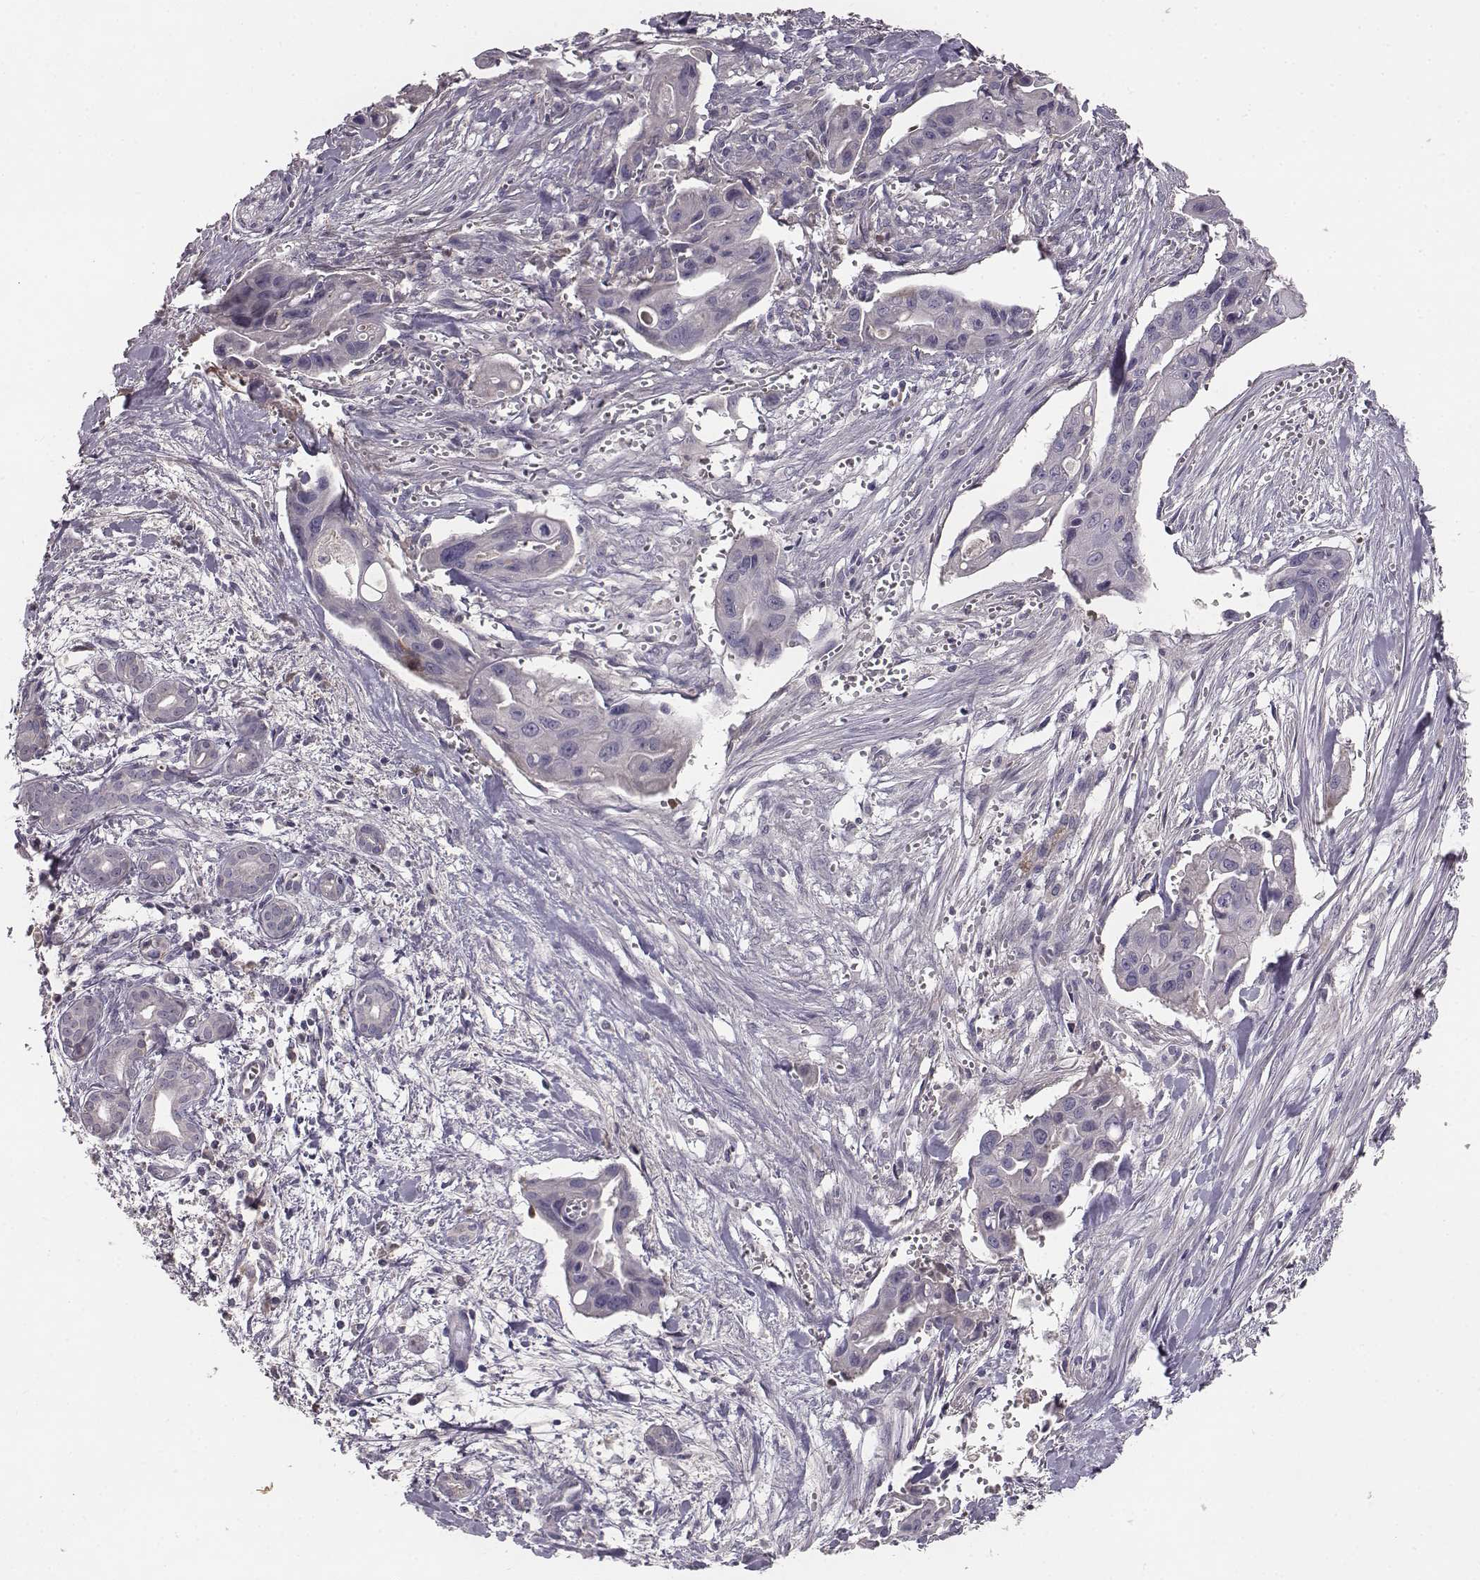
{"staining": {"intensity": "negative", "quantity": "none", "location": "none"}, "tissue": "pancreatic cancer", "cell_type": "Tumor cells", "image_type": "cancer", "snomed": [{"axis": "morphology", "description": "Adenocarcinoma, NOS"}, {"axis": "topography", "description": "Pancreas"}], "caption": "Pancreatic adenocarcinoma was stained to show a protein in brown. There is no significant expression in tumor cells. The staining was performed using DAB (3,3'-diaminobenzidine) to visualize the protein expression in brown, while the nuclei were stained in blue with hematoxylin (Magnification: 20x).", "gene": "YJEFN3", "patient": {"sex": "male", "age": 60}}